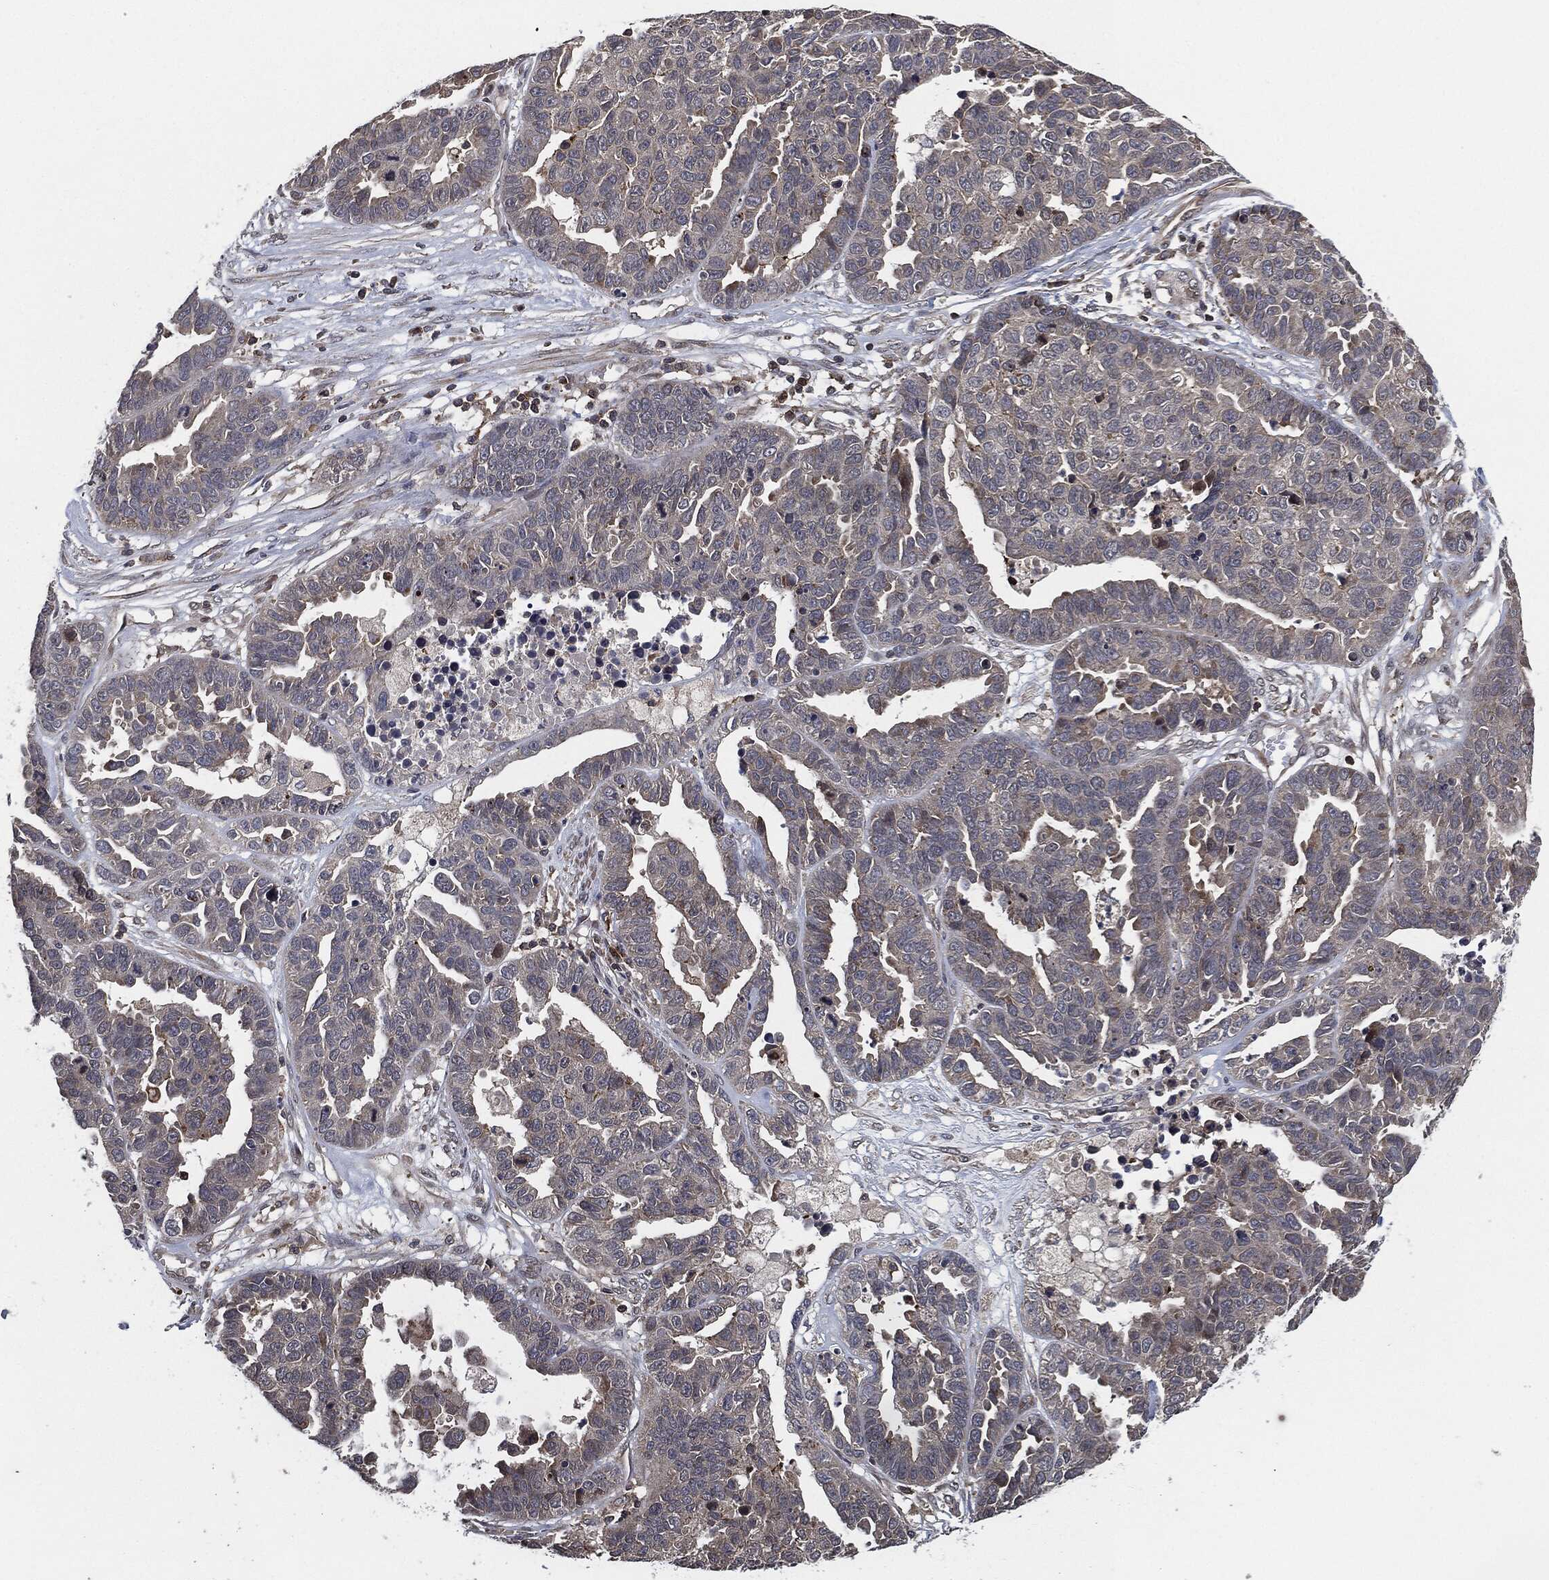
{"staining": {"intensity": "weak", "quantity": "<25%", "location": "cytoplasmic/membranous"}, "tissue": "ovarian cancer", "cell_type": "Tumor cells", "image_type": "cancer", "snomed": [{"axis": "morphology", "description": "Cystadenocarcinoma, serous, NOS"}, {"axis": "topography", "description": "Ovary"}], "caption": "DAB immunohistochemical staining of human ovarian cancer (serous cystadenocarcinoma) exhibits no significant staining in tumor cells.", "gene": "UBR1", "patient": {"sex": "female", "age": 87}}